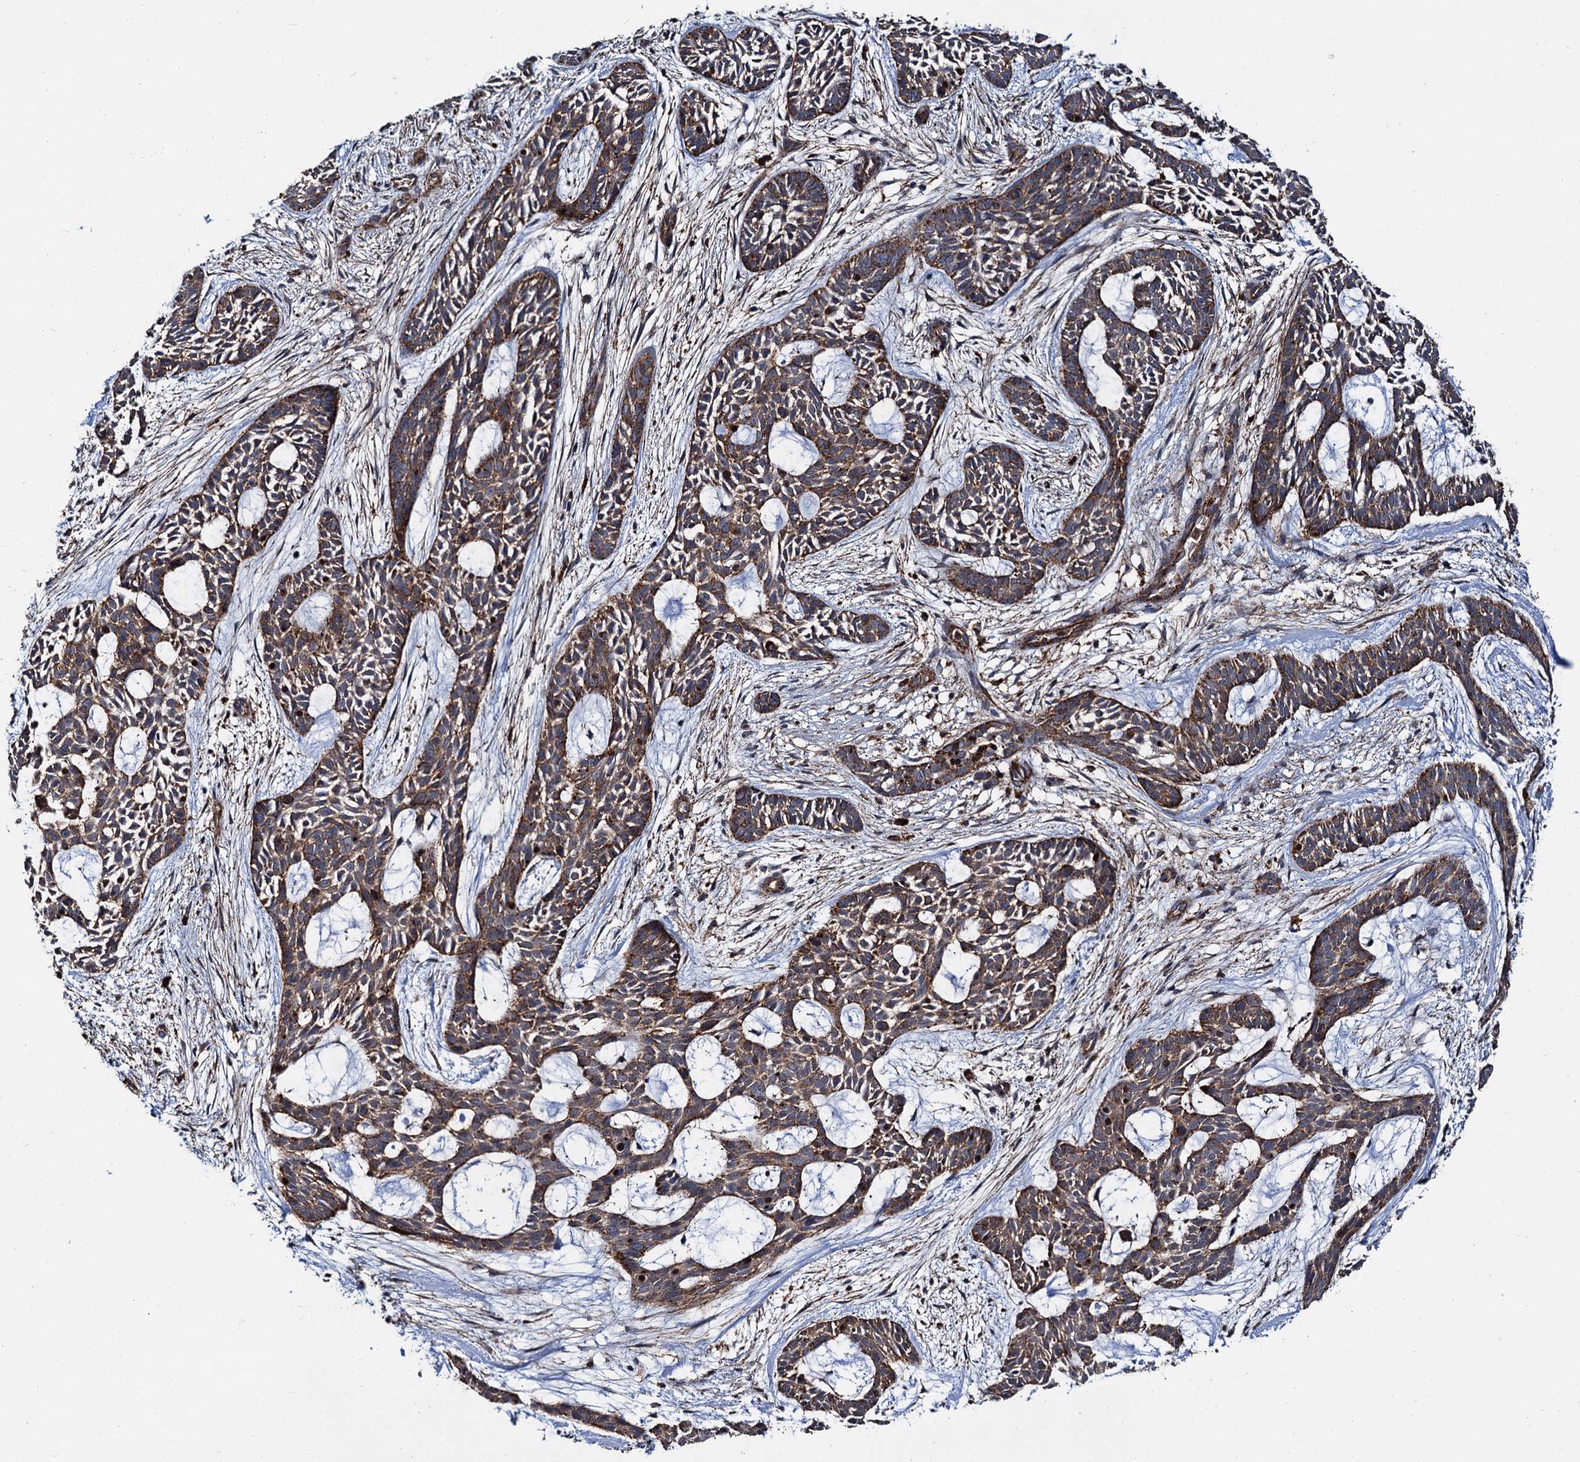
{"staining": {"intensity": "moderate", "quantity": ">75%", "location": "cytoplasmic/membranous"}, "tissue": "skin cancer", "cell_type": "Tumor cells", "image_type": "cancer", "snomed": [{"axis": "morphology", "description": "Basal cell carcinoma"}, {"axis": "topography", "description": "Skin"}], "caption": "Immunohistochemistry (DAB (3,3'-diaminobenzidine)) staining of human basal cell carcinoma (skin) shows moderate cytoplasmic/membranous protein positivity in approximately >75% of tumor cells.", "gene": "GBA1", "patient": {"sex": "male", "age": 89}}